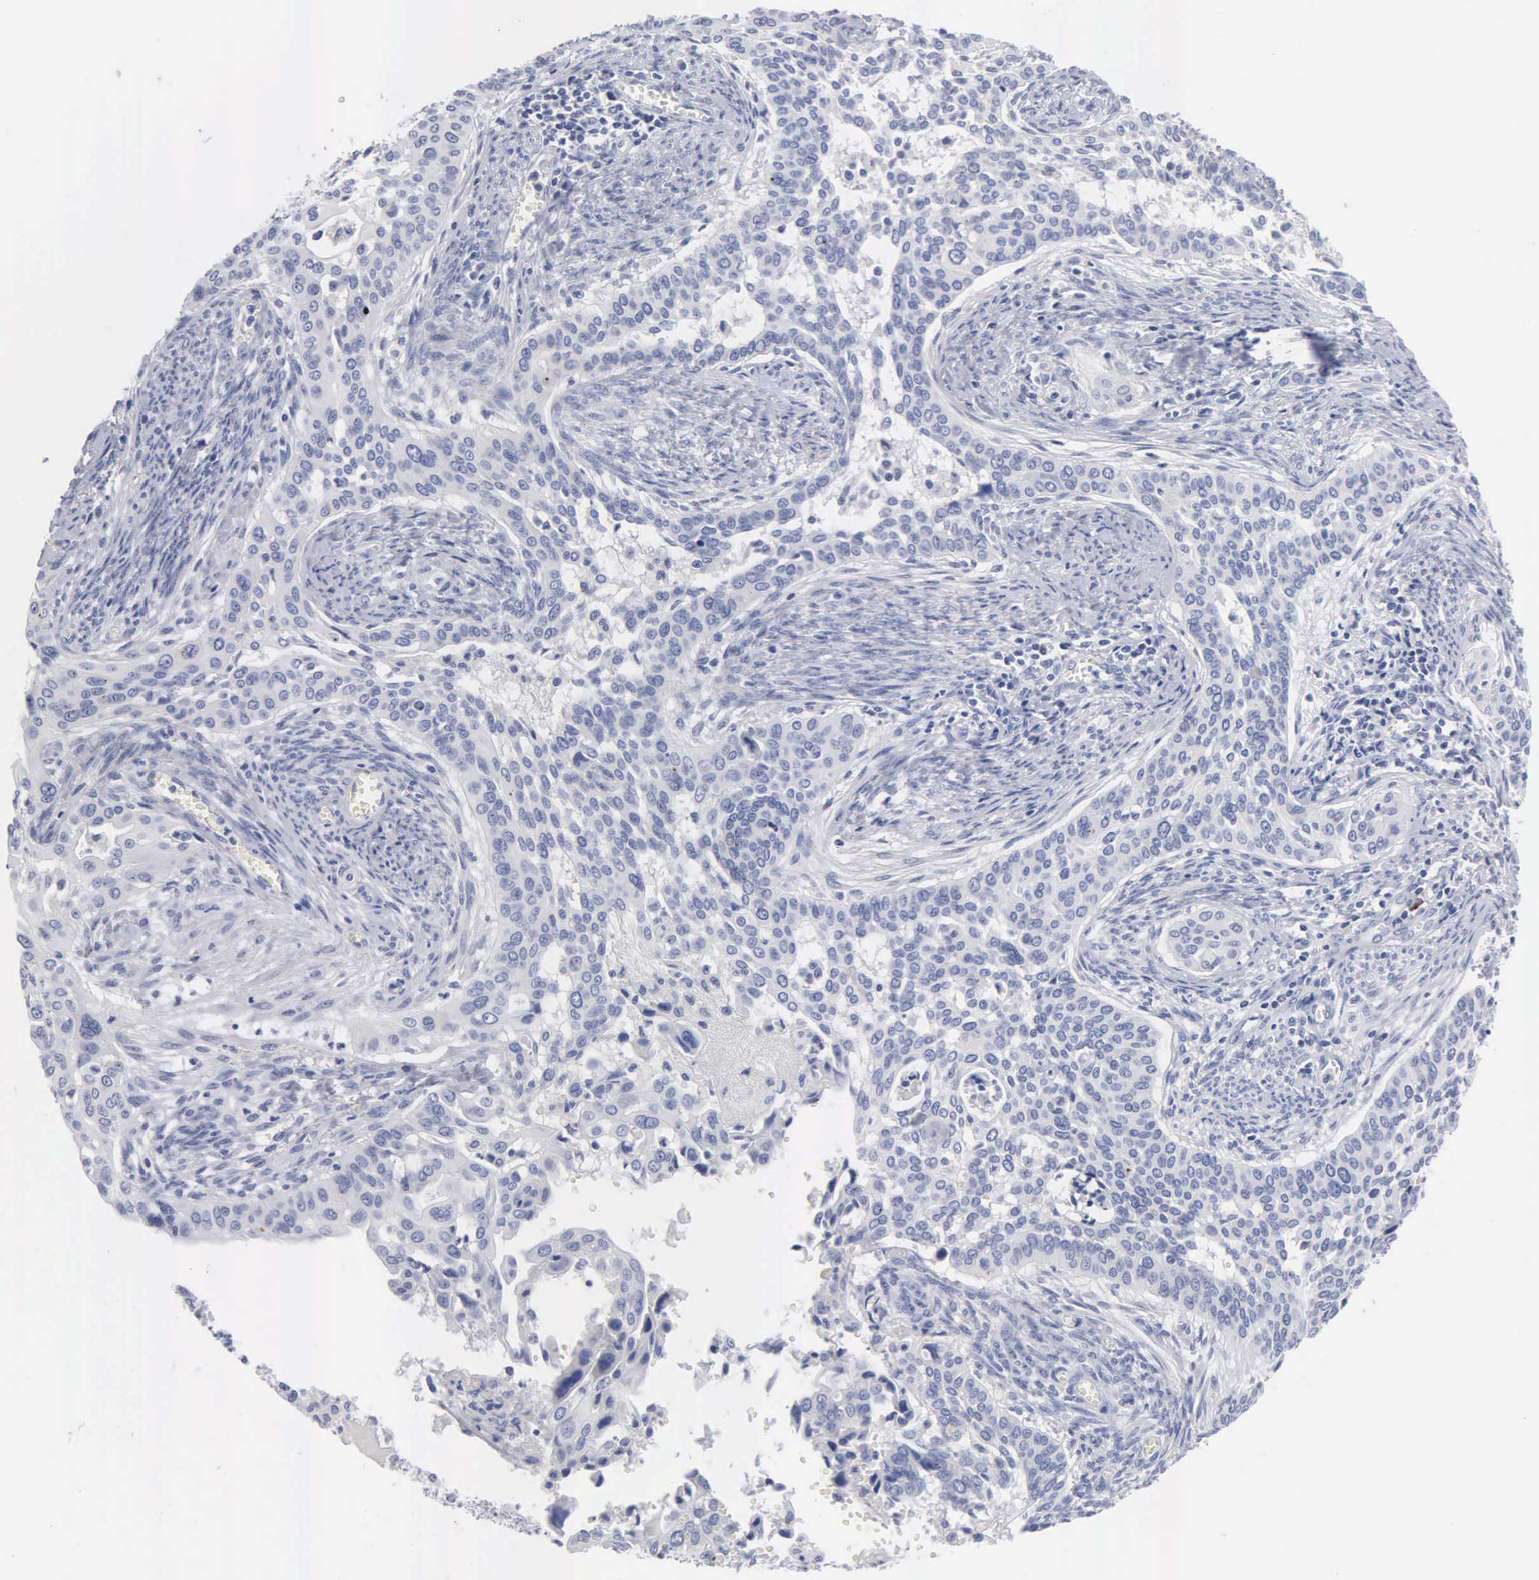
{"staining": {"intensity": "negative", "quantity": "none", "location": "none"}, "tissue": "cervical cancer", "cell_type": "Tumor cells", "image_type": "cancer", "snomed": [{"axis": "morphology", "description": "Squamous cell carcinoma, NOS"}, {"axis": "topography", "description": "Cervix"}], "caption": "IHC image of cervical squamous cell carcinoma stained for a protein (brown), which demonstrates no positivity in tumor cells.", "gene": "ASPHD2", "patient": {"sex": "female", "age": 34}}